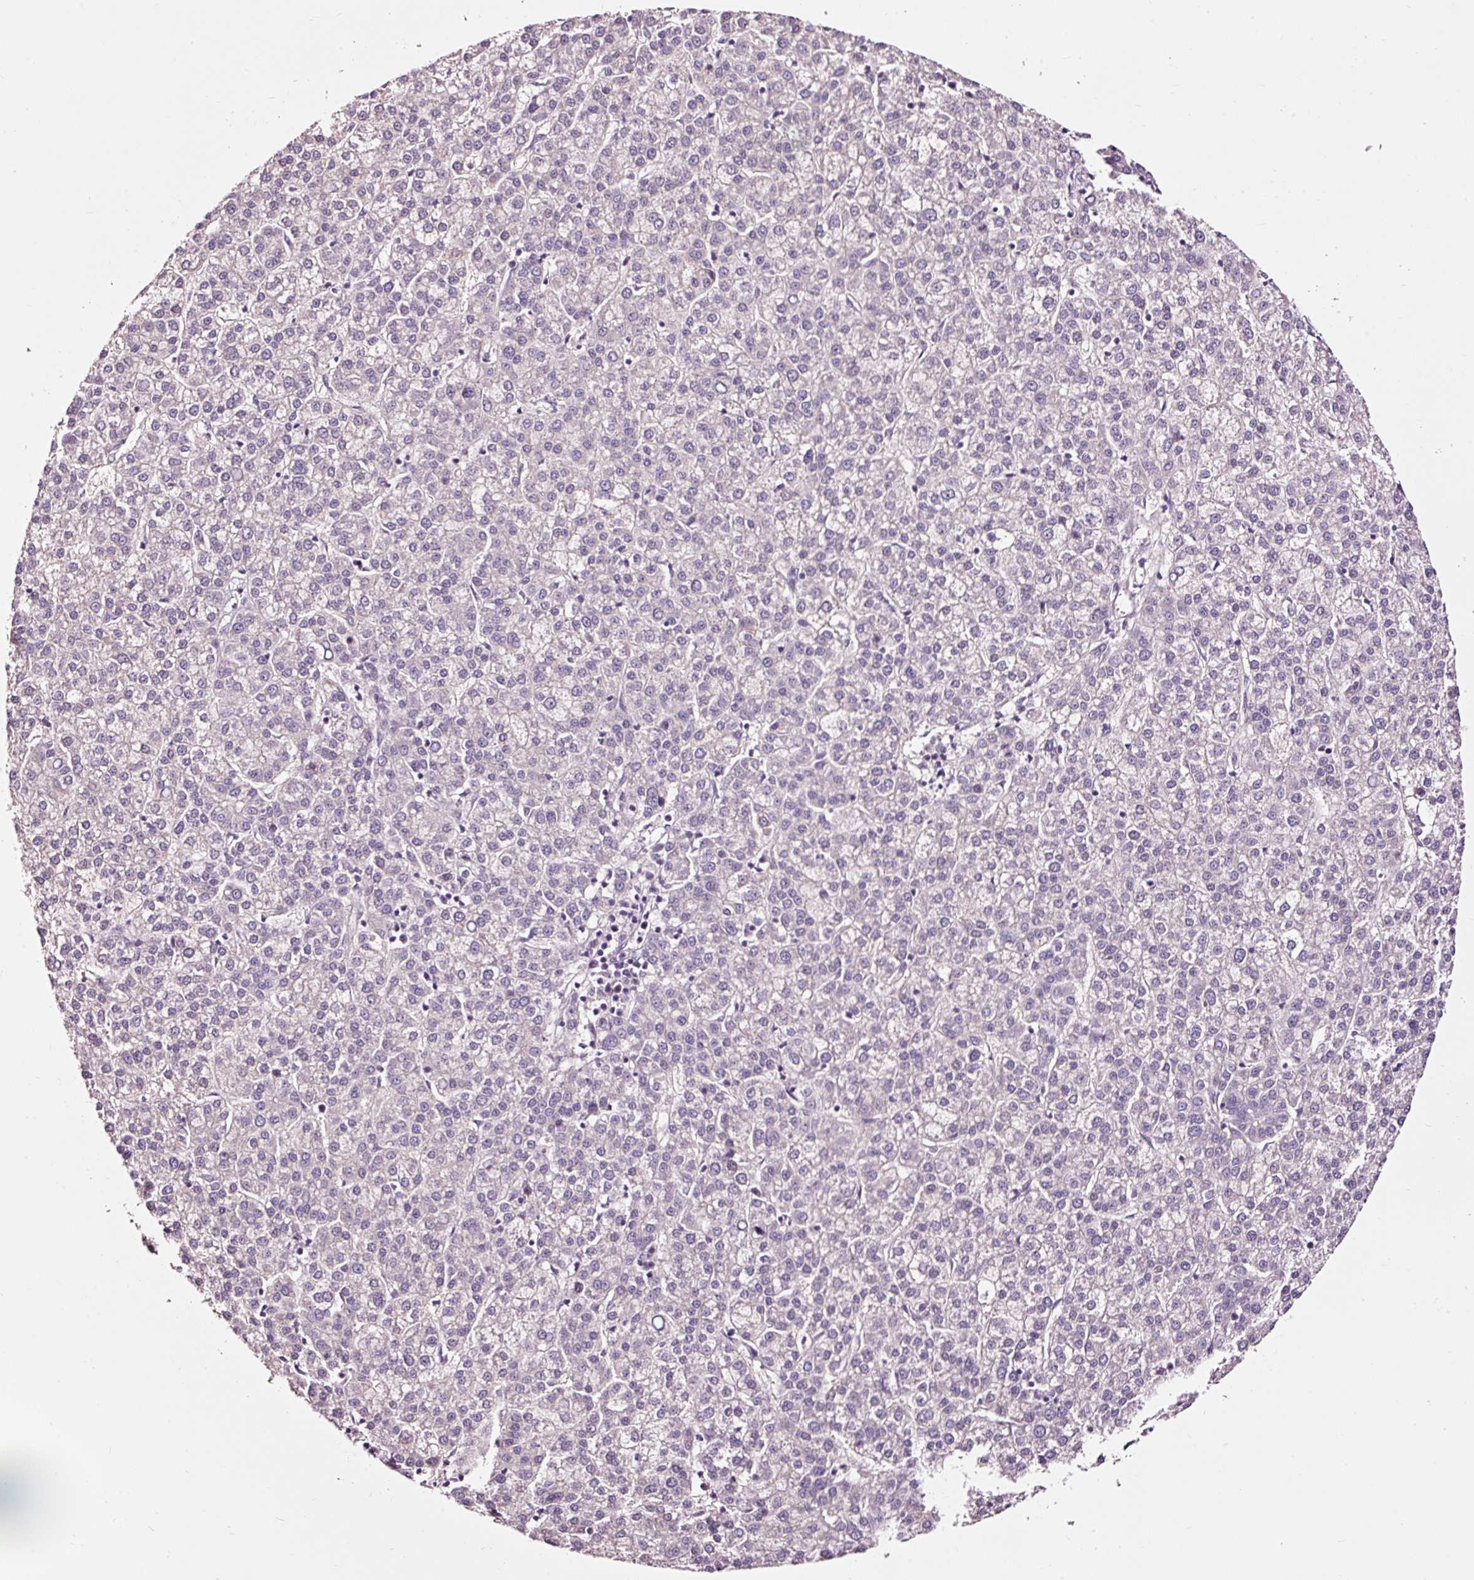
{"staining": {"intensity": "negative", "quantity": "none", "location": "none"}, "tissue": "liver cancer", "cell_type": "Tumor cells", "image_type": "cancer", "snomed": [{"axis": "morphology", "description": "Carcinoma, Hepatocellular, NOS"}, {"axis": "topography", "description": "Liver"}], "caption": "Tumor cells are negative for protein expression in human hepatocellular carcinoma (liver).", "gene": "UTP14A", "patient": {"sex": "female", "age": 58}}